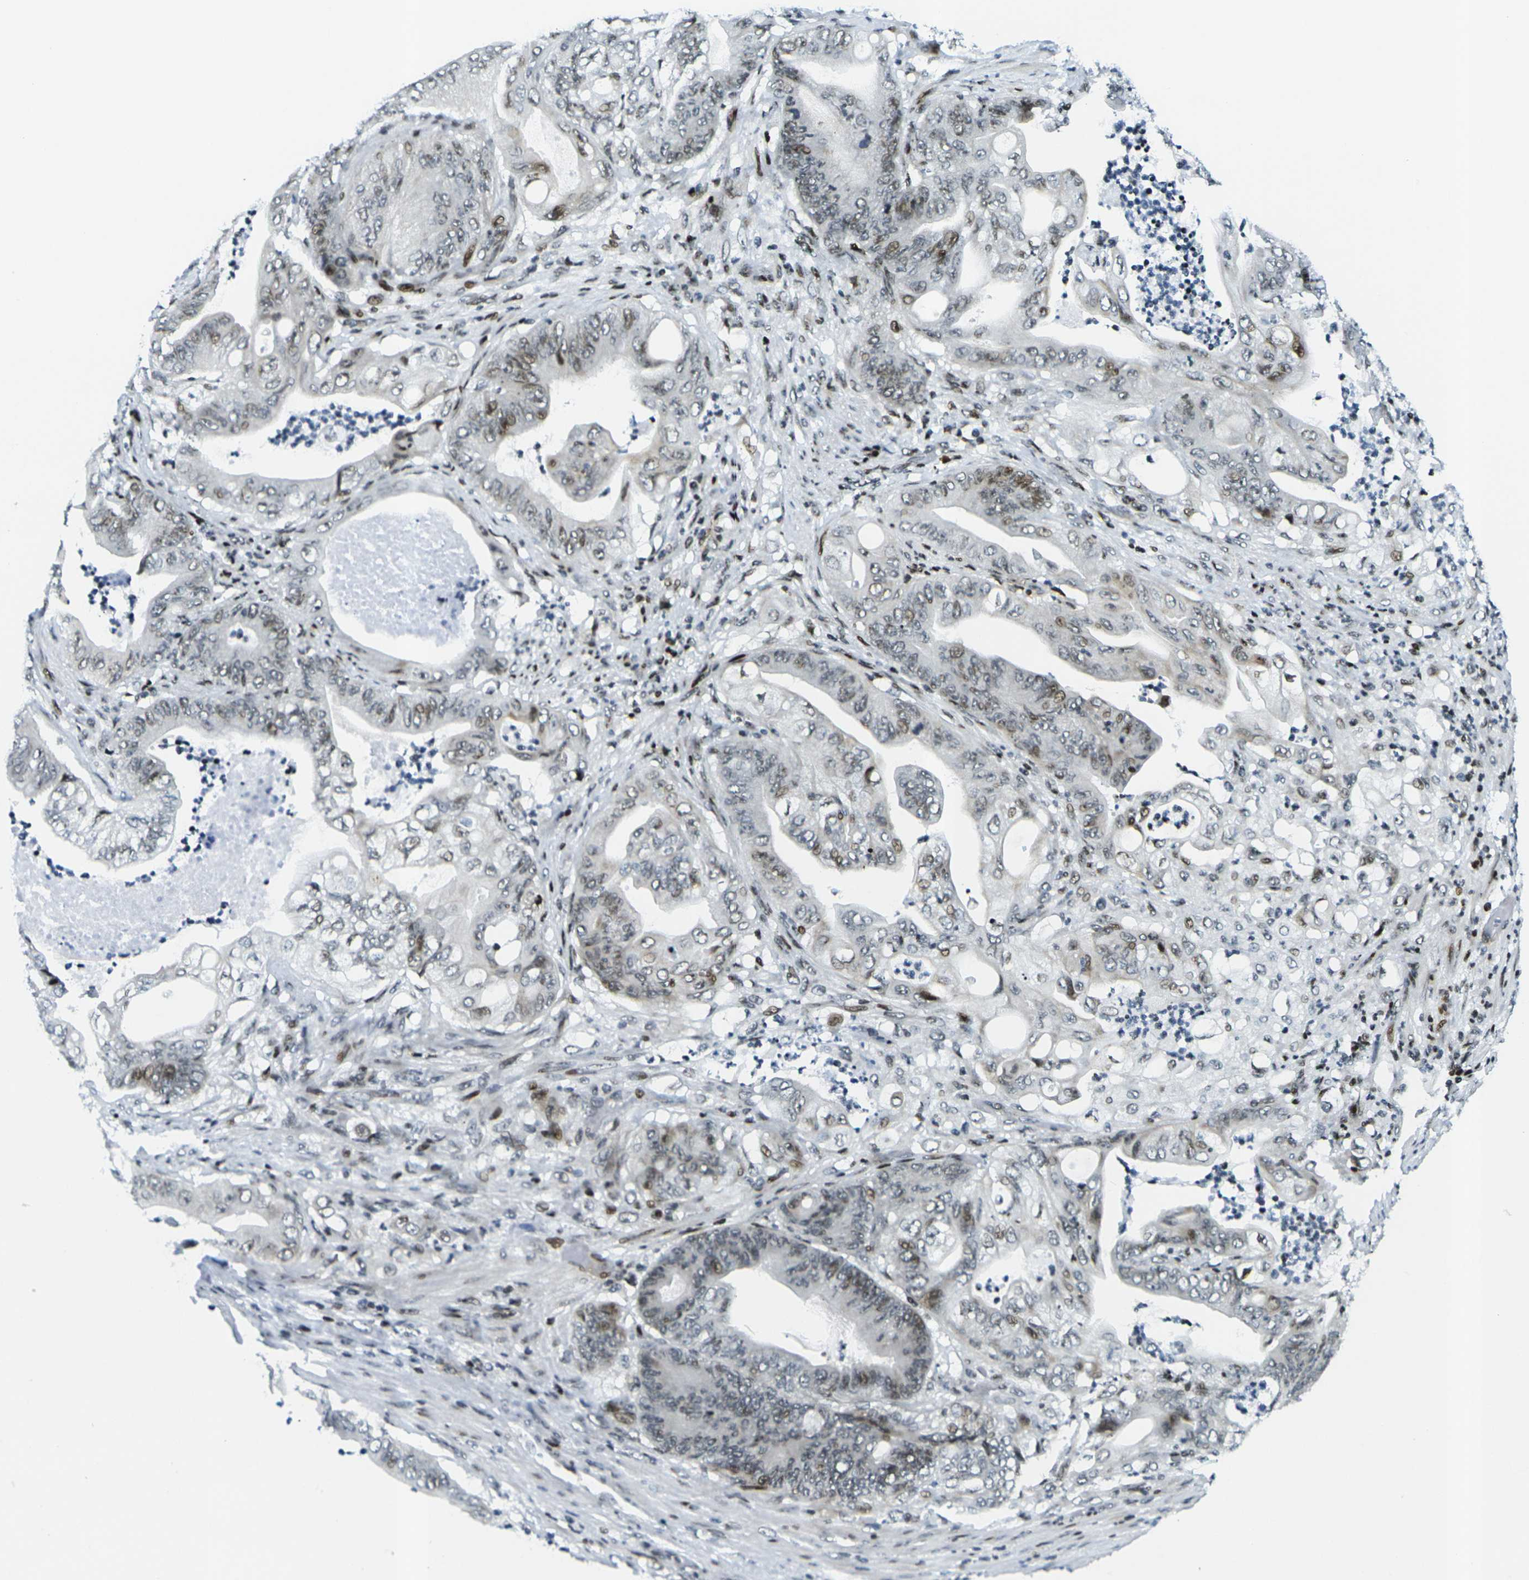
{"staining": {"intensity": "moderate", "quantity": "25%-75%", "location": "nuclear"}, "tissue": "stomach cancer", "cell_type": "Tumor cells", "image_type": "cancer", "snomed": [{"axis": "morphology", "description": "Adenocarcinoma, NOS"}, {"axis": "topography", "description": "Stomach"}], "caption": "A high-resolution photomicrograph shows immunohistochemistry staining of stomach adenocarcinoma, which shows moderate nuclear positivity in about 25%-75% of tumor cells.", "gene": "H3-3A", "patient": {"sex": "female", "age": 73}}